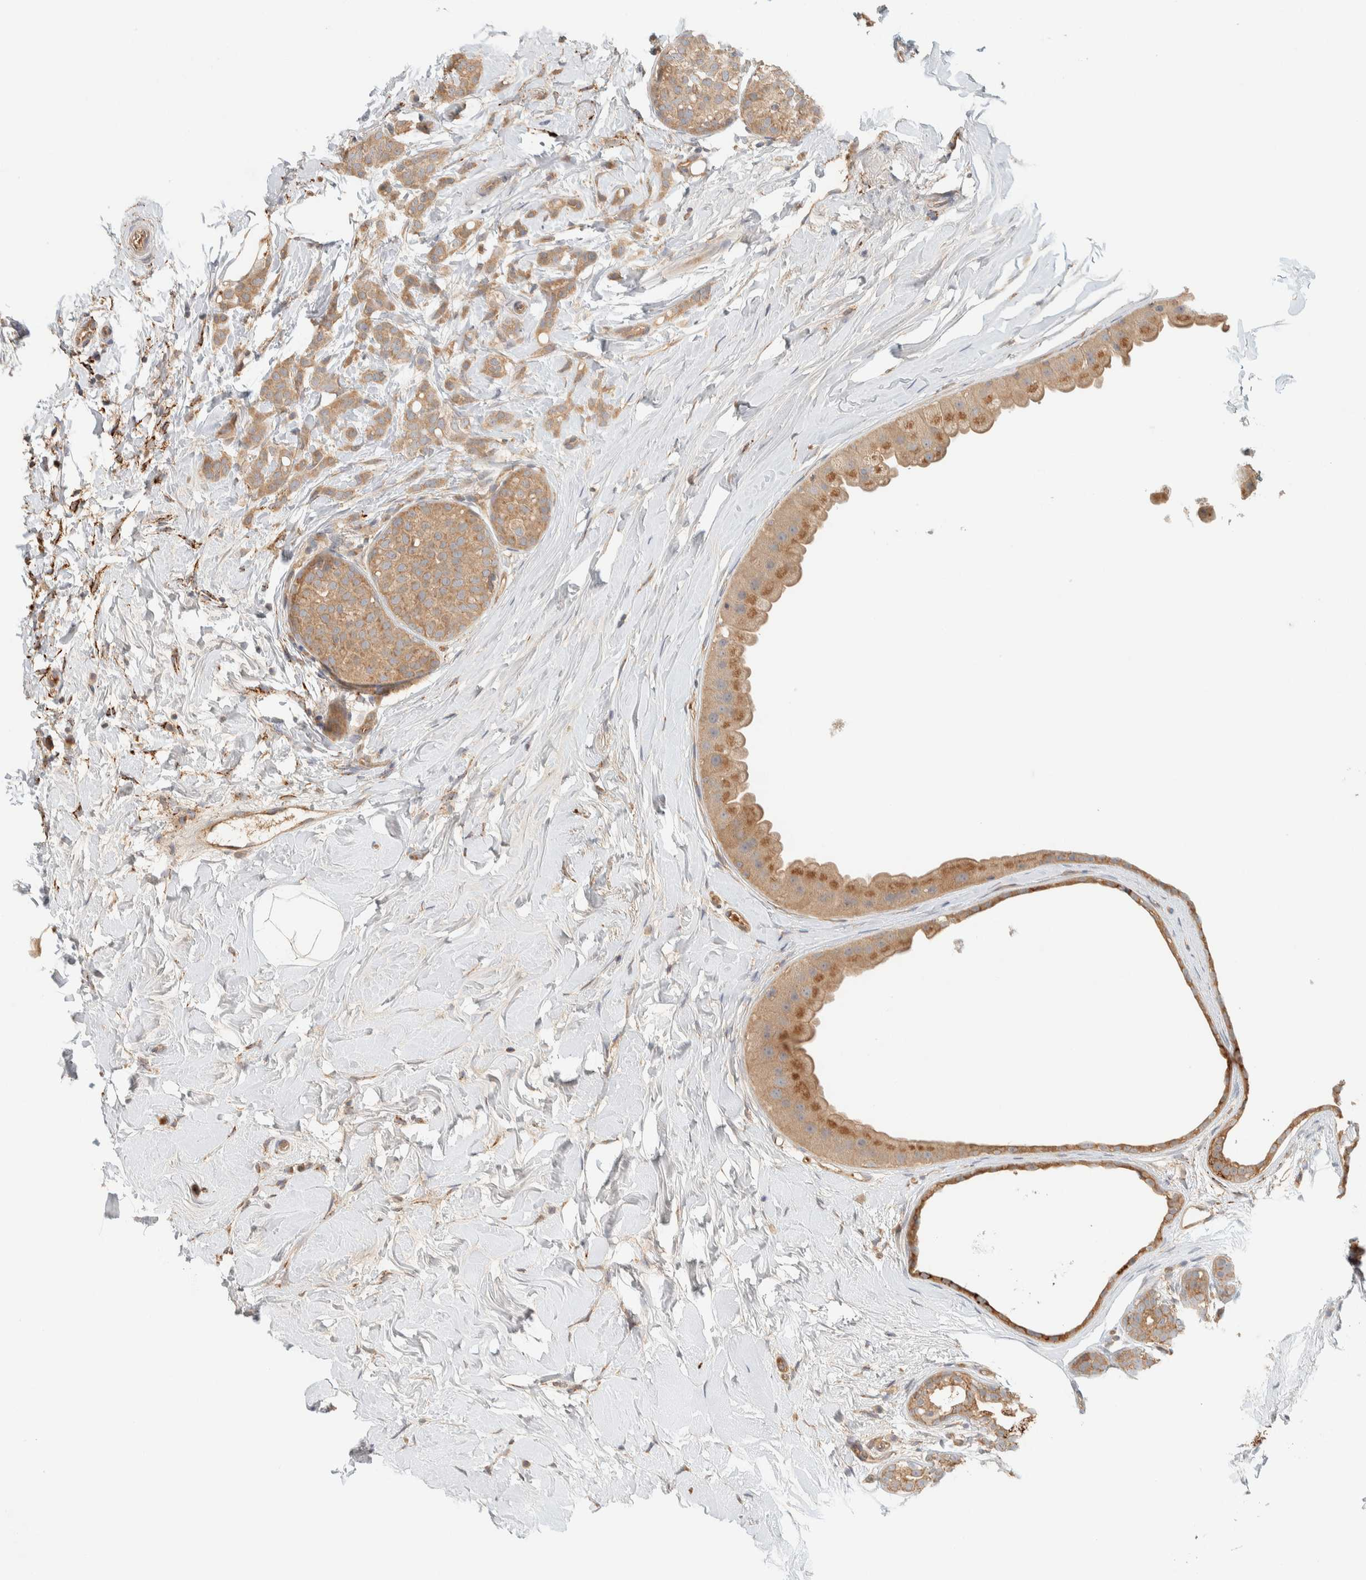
{"staining": {"intensity": "moderate", "quantity": ">75%", "location": "cytoplasmic/membranous"}, "tissue": "breast cancer", "cell_type": "Tumor cells", "image_type": "cancer", "snomed": [{"axis": "morphology", "description": "Lobular carcinoma, in situ"}, {"axis": "morphology", "description": "Lobular carcinoma"}, {"axis": "topography", "description": "Breast"}], "caption": "The photomicrograph demonstrates a brown stain indicating the presence of a protein in the cytoplasmic/membranous of tumor cells in breast lobular carcinoma.", "gene": "FAM167A", "patient": {"sex": "female", "age": 41}}